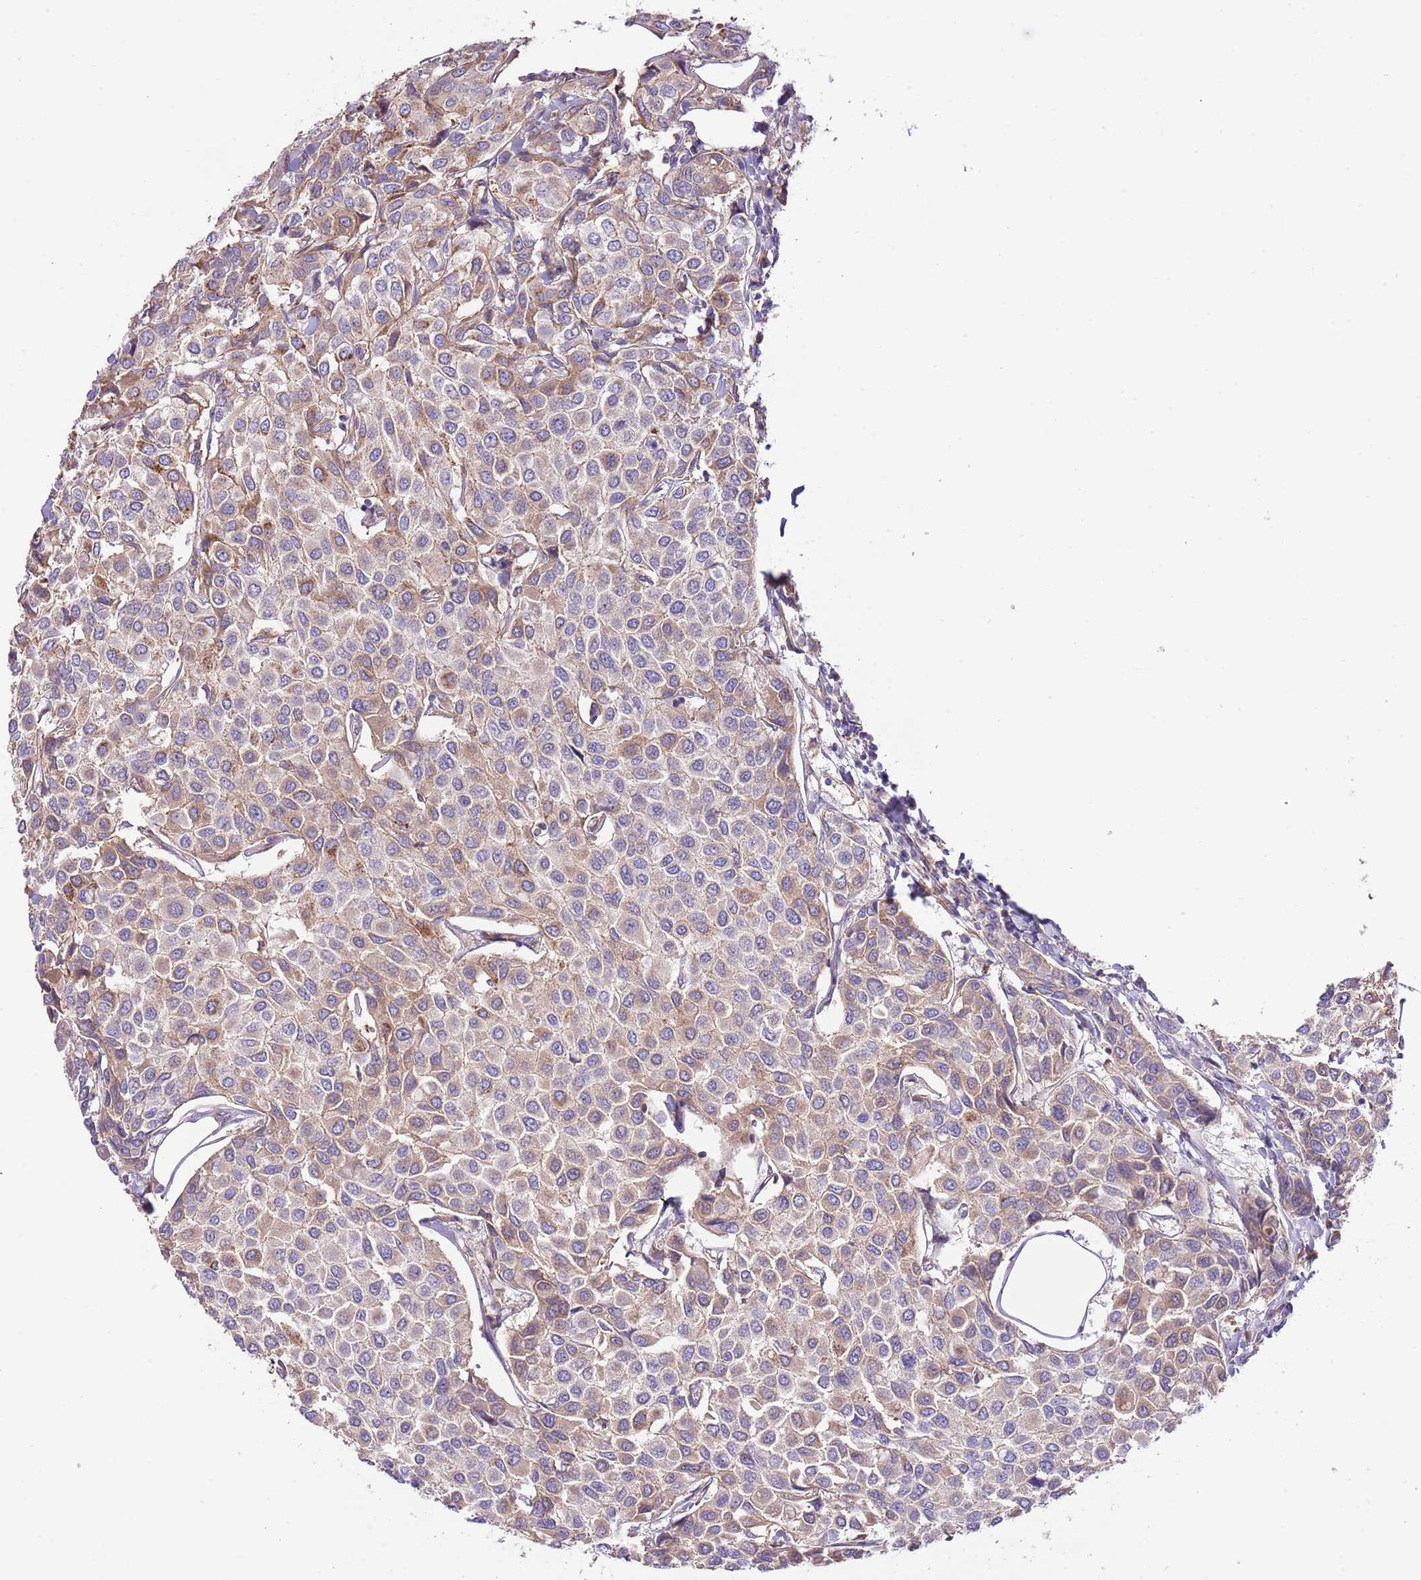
{"staining": {"intensity": "moderate", "quantity": "25%-75%", "location": "cytoplasmic/membranous"}, "tissue": "breast cancer", "cell_type": "Tumor cells", "image_type": "cancer", "snomed": [{"axis": "morphology", "description": "Duct carcinoma"}, {"axis": "topography", "description": "Breast"}], "caption": "This micrograph demonstrates immunohistochemistry (IHC) staining of breast intraductal carcinoma, with medium moderate cytoplasmic/membranous expression in about 25%-75% of tumor cells.", "gene": "DOCK6", "patient": {"sex": "female", "age": 55}}